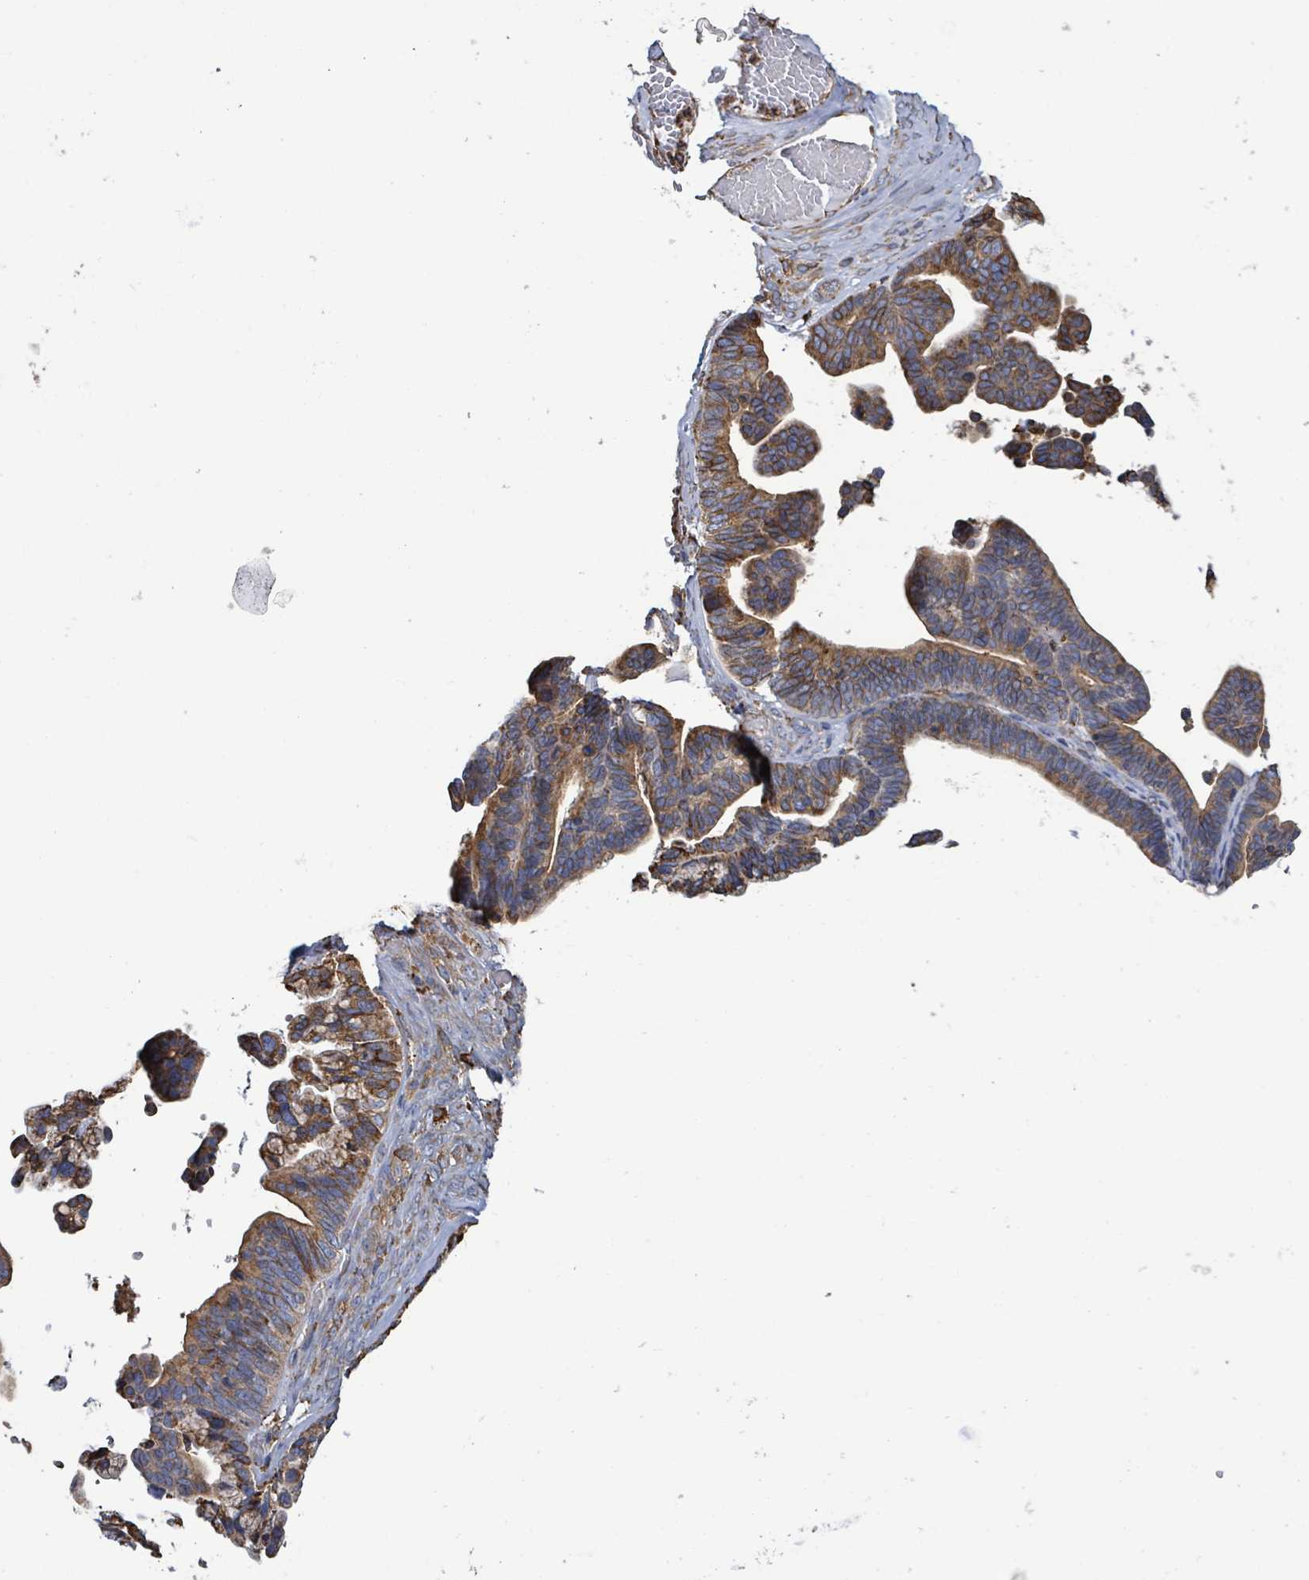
{"staining": {"intensity": "strong", "quantity": ">75%", "location": "cytoplasmic/membranous"}, "tissue": "ovarian cancer", "cell_type": "Tumor cells", "image_type": "cancer", "snomed": [{"axis": "morphology", "description": "Cystadenocarcinoma, serous, NOS"}, {"axis": "topography", "description": "Ovary"}], "caption": "About >75% of tumor cells in human ovarian cancer (serous cystadenocarcinoma) show strong cytoplasmic/membranous protein positivity as visualized by brown immunohistochemical staining.", "gene": "RFPL4A", "patient": {"sex": "female", "age": 56}}